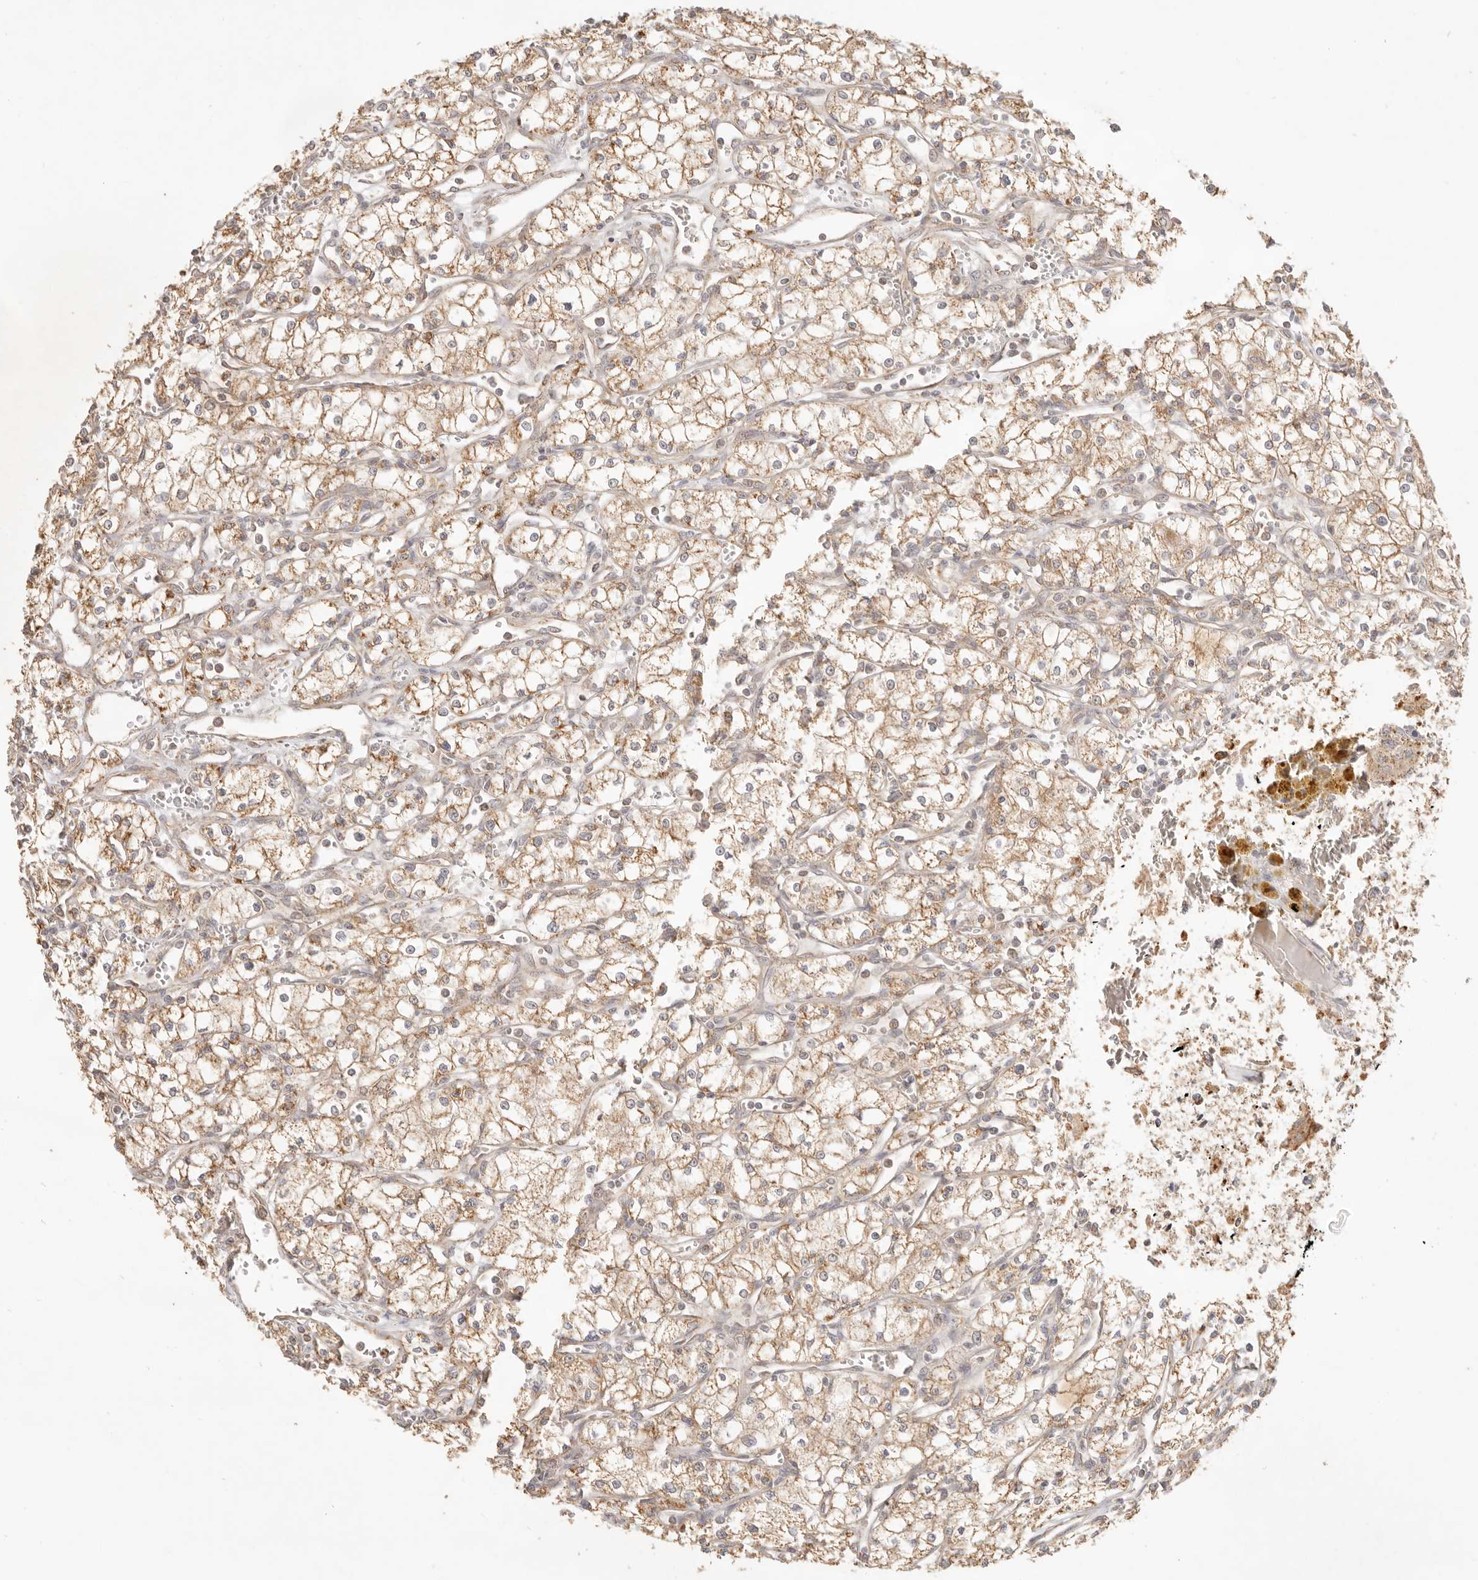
{"staining": {"intensity": "moderate", "quantity": ">75%", "location": "cytoplasmic/membranous"}, "tissue": "renal cancer", "cell_type": "Tumor cells", "image_type": "cancer", "snomed": [{"axis": "morphology", "description": "Adenocarcinoma, NOS"}, {"axis": "topography", "description": "Kidney"}], "caption": "A high-resolution image shows immunohistochemistry staining of renal adenocarcinoma, which displays moderate cytoplasmic/membranous staining in approximately >75% of tumor cells. The staining was performed using DAB, with brown indicating positive protein expression. Nuclei are stained blue with hematoxylin.", "gene": "CPLANE2", "patient": {"sex": "male", "age": 59}}